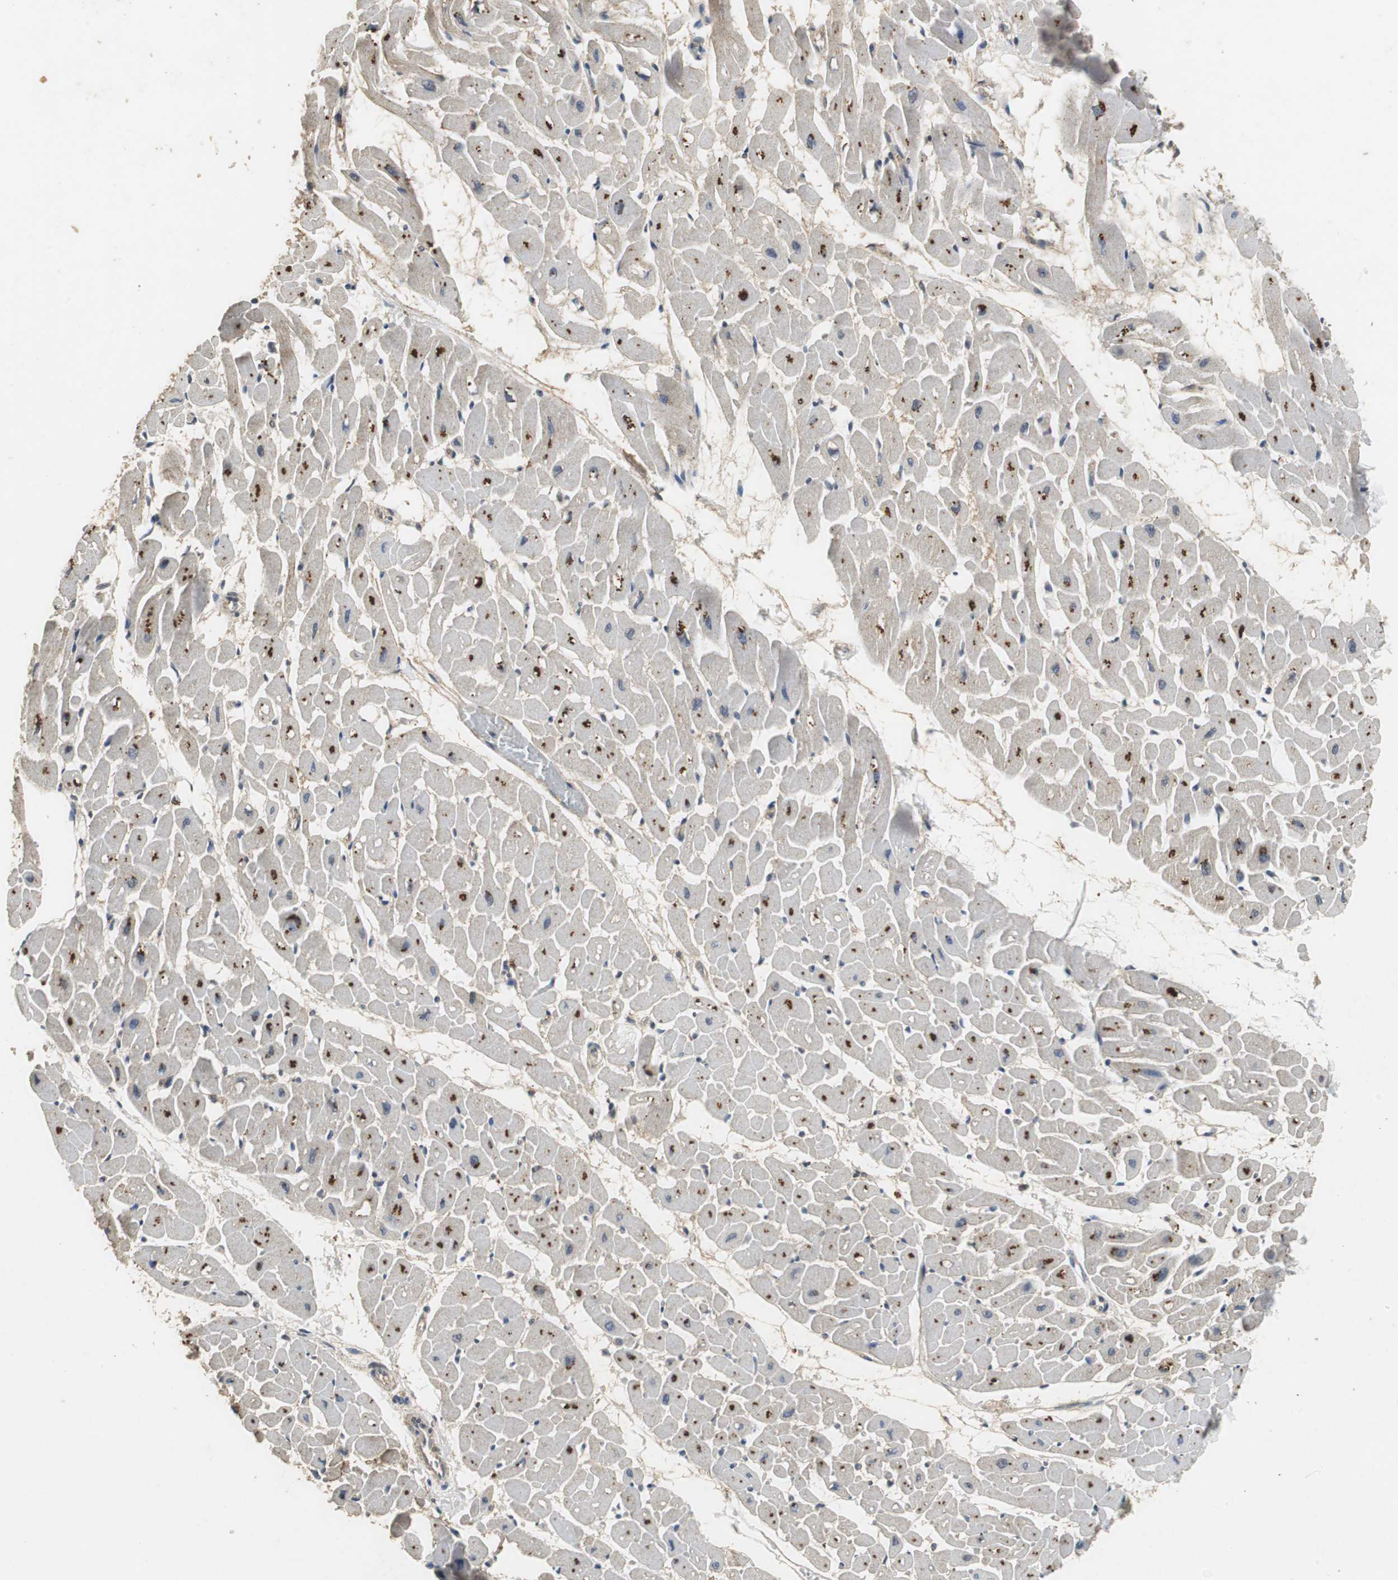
{"staining": {"intensity": "strong", "quantity": "25%-75%", "location": "cytoplasmic/membranous"}, "tissue": "heart muscle", "cell_type": "Cardiomyocytes", "image_type": "normal", "snomed": [{"axis": "morphology", "description": "Normal tissue, NOS"}, {"axis": "topography", "description": "Heart"}], "caption": "This micrograph demonstrates IHC staining of unremarkable human heart muscle, with high strong cytoplasmic/membranous positivity in about 25%-75% of cardiomyocytes.", "gene": "VBP1", "patient": {"sex": "male", "age": 45}}